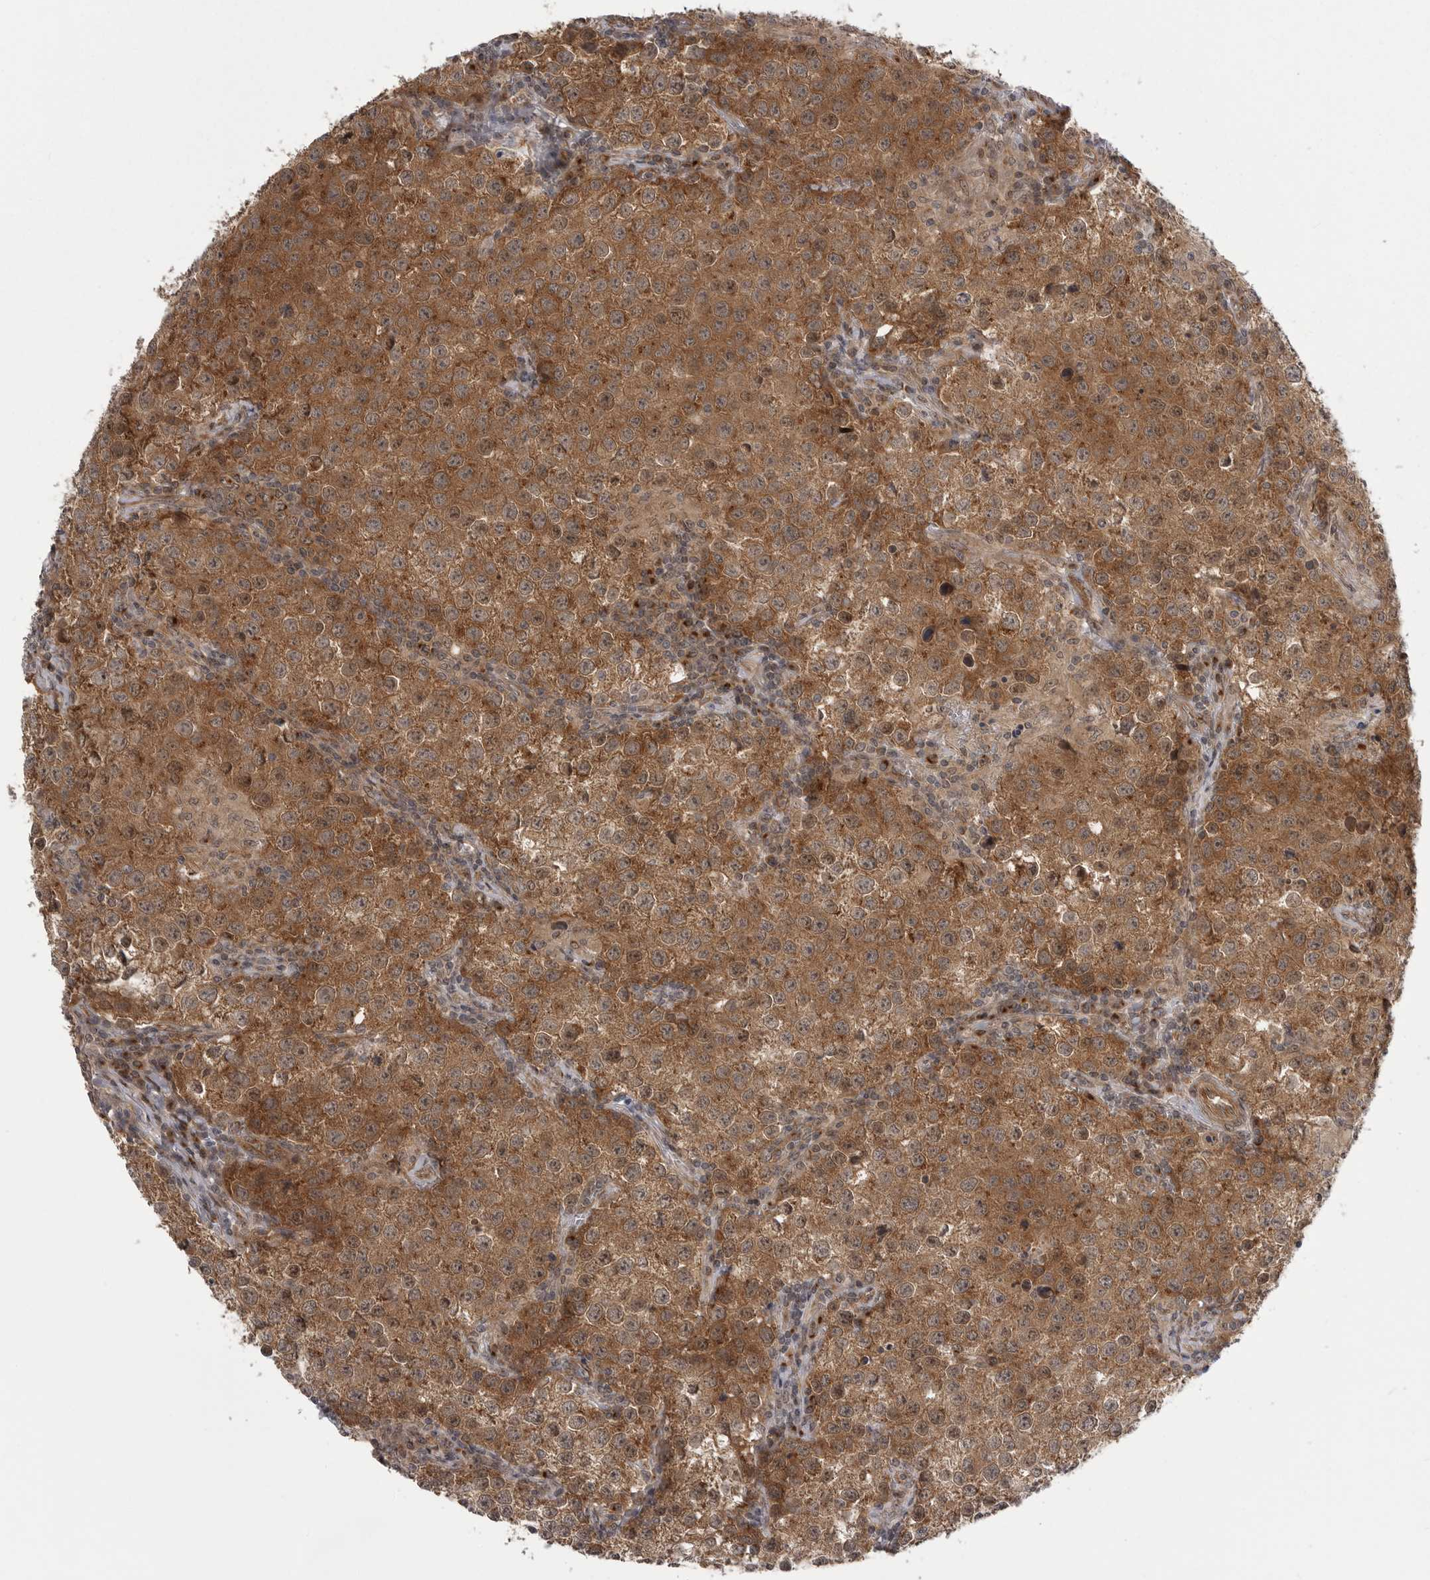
{"staining": {"intensity": "moderate", "quantity": ">75%", "location": "cytoplasmic/membranous"}, "tissue": "testis cancer", "cell_type": "Tumor cells", "image_type": "cancer", "snomed": [{"axis": "morphology", "description": "Seminoma, NOS"}, {"axis": "morphology", "description": "Carcinoma, Embryonal, NOS"}, {"axis": "topography", "description": "Testis"}], "caption": "High-magnification brightfield microscopy of seminoma (testis) stained with DAB (brown) and counterstained with hematoxylin (blue). tumor cells exhibit moderate cytoplasmic/membranous expression is identified in approximately>75% of cells.", "gene": "PDCL", "patient": {"sex": "male", "age": 43}}